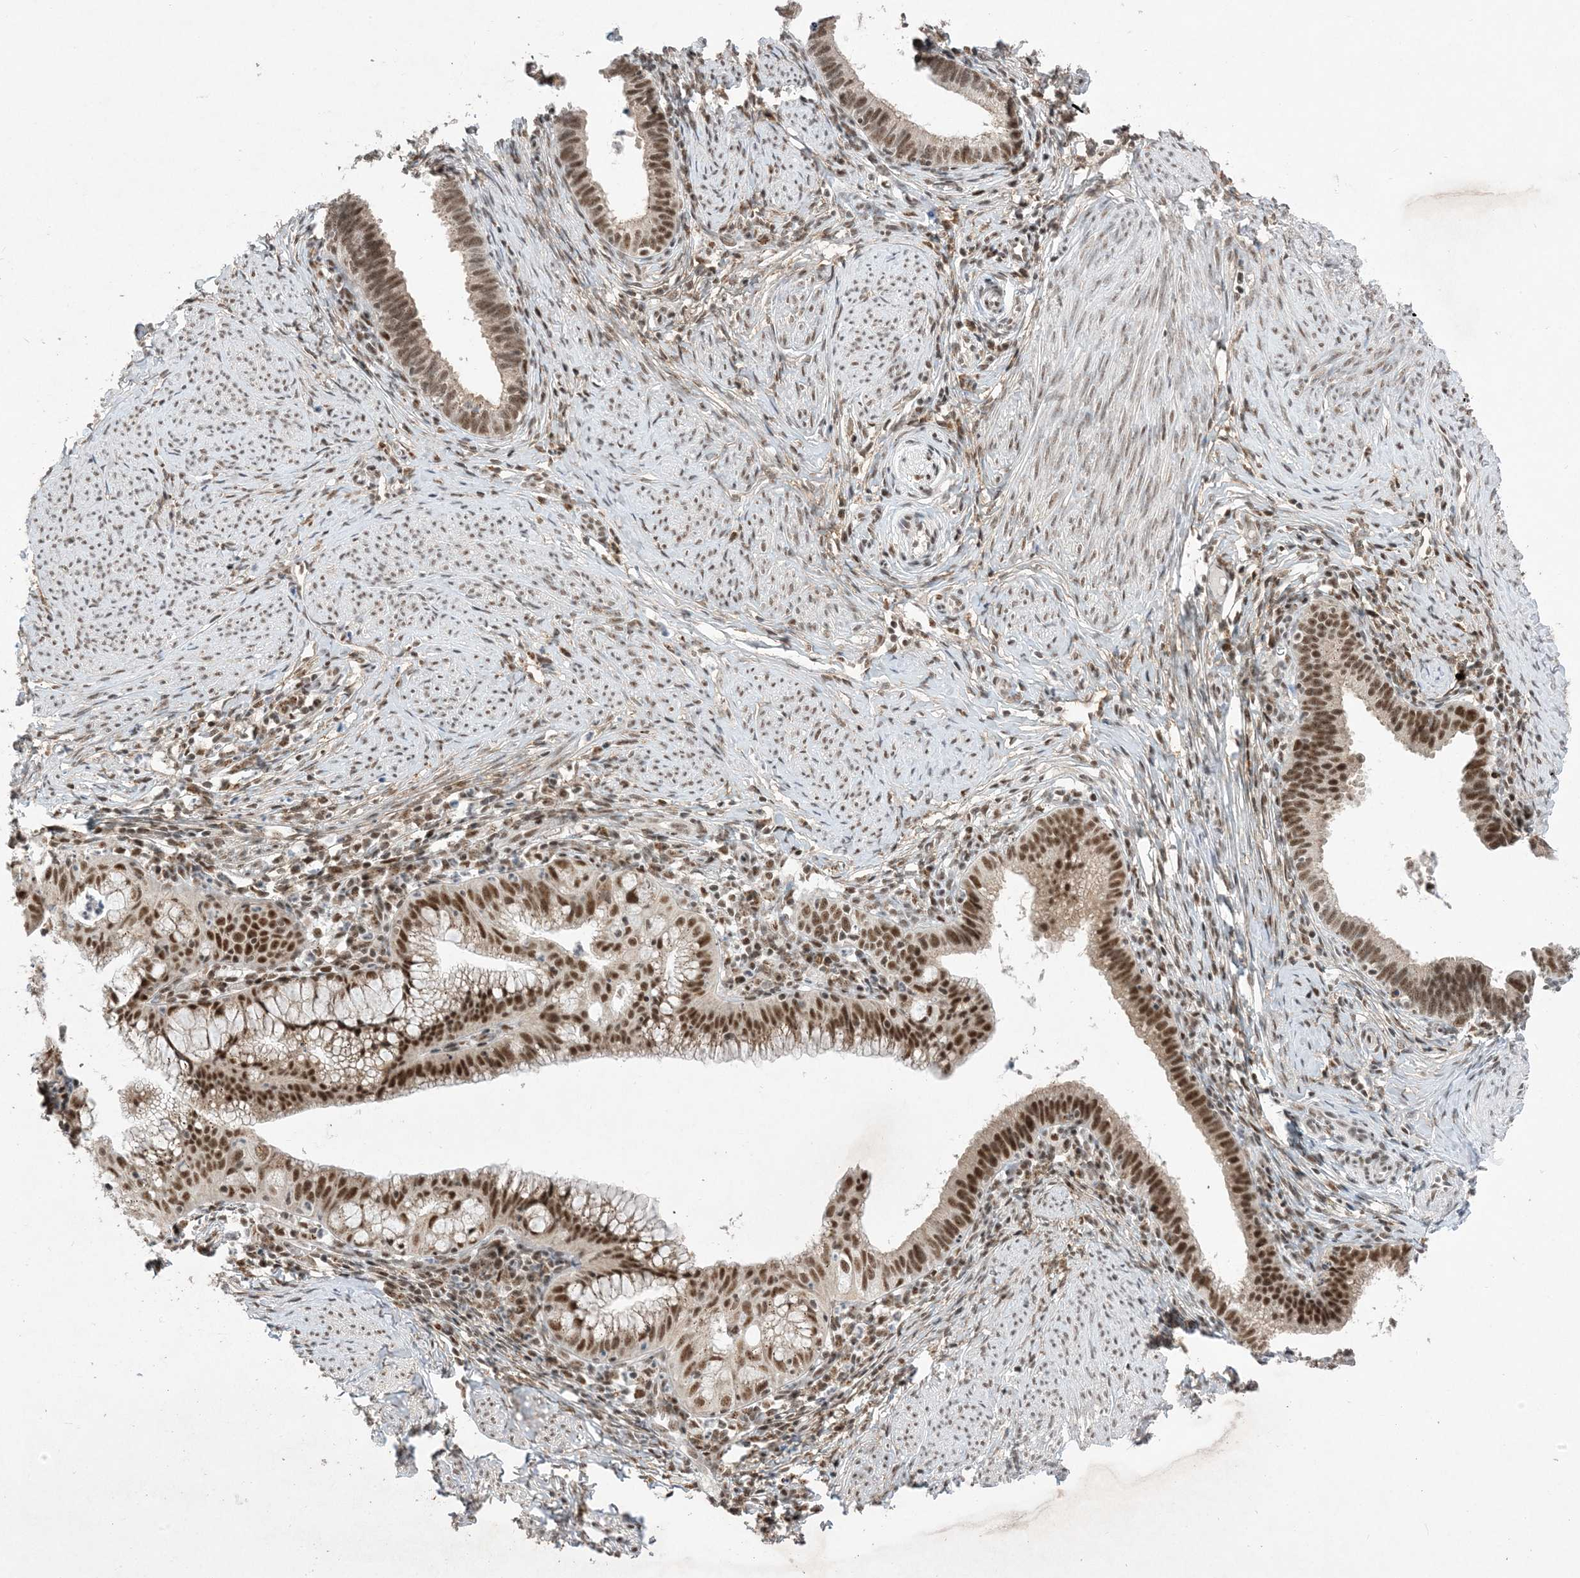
{"staining": {"intensity": "moderate", "quantity": ">75%", "location": "nuclear"}, "tissue": "cervical cancer", "cell_type": "Tumor cells", "image_type": "cancer", "snomed": [{"axis": "morphology", "description": "Adenocarcinoma, NOS"}, {"axis": "topography", "description": "Cervix"}], "caption": "Protein analysis of cervical cancer (adenocarcinoma) tissue displays moderate nuclear expression in approximately >75% of tumor cells.", "gene": "SF3A3", "patient": {"sex": "female", "age": 36}}